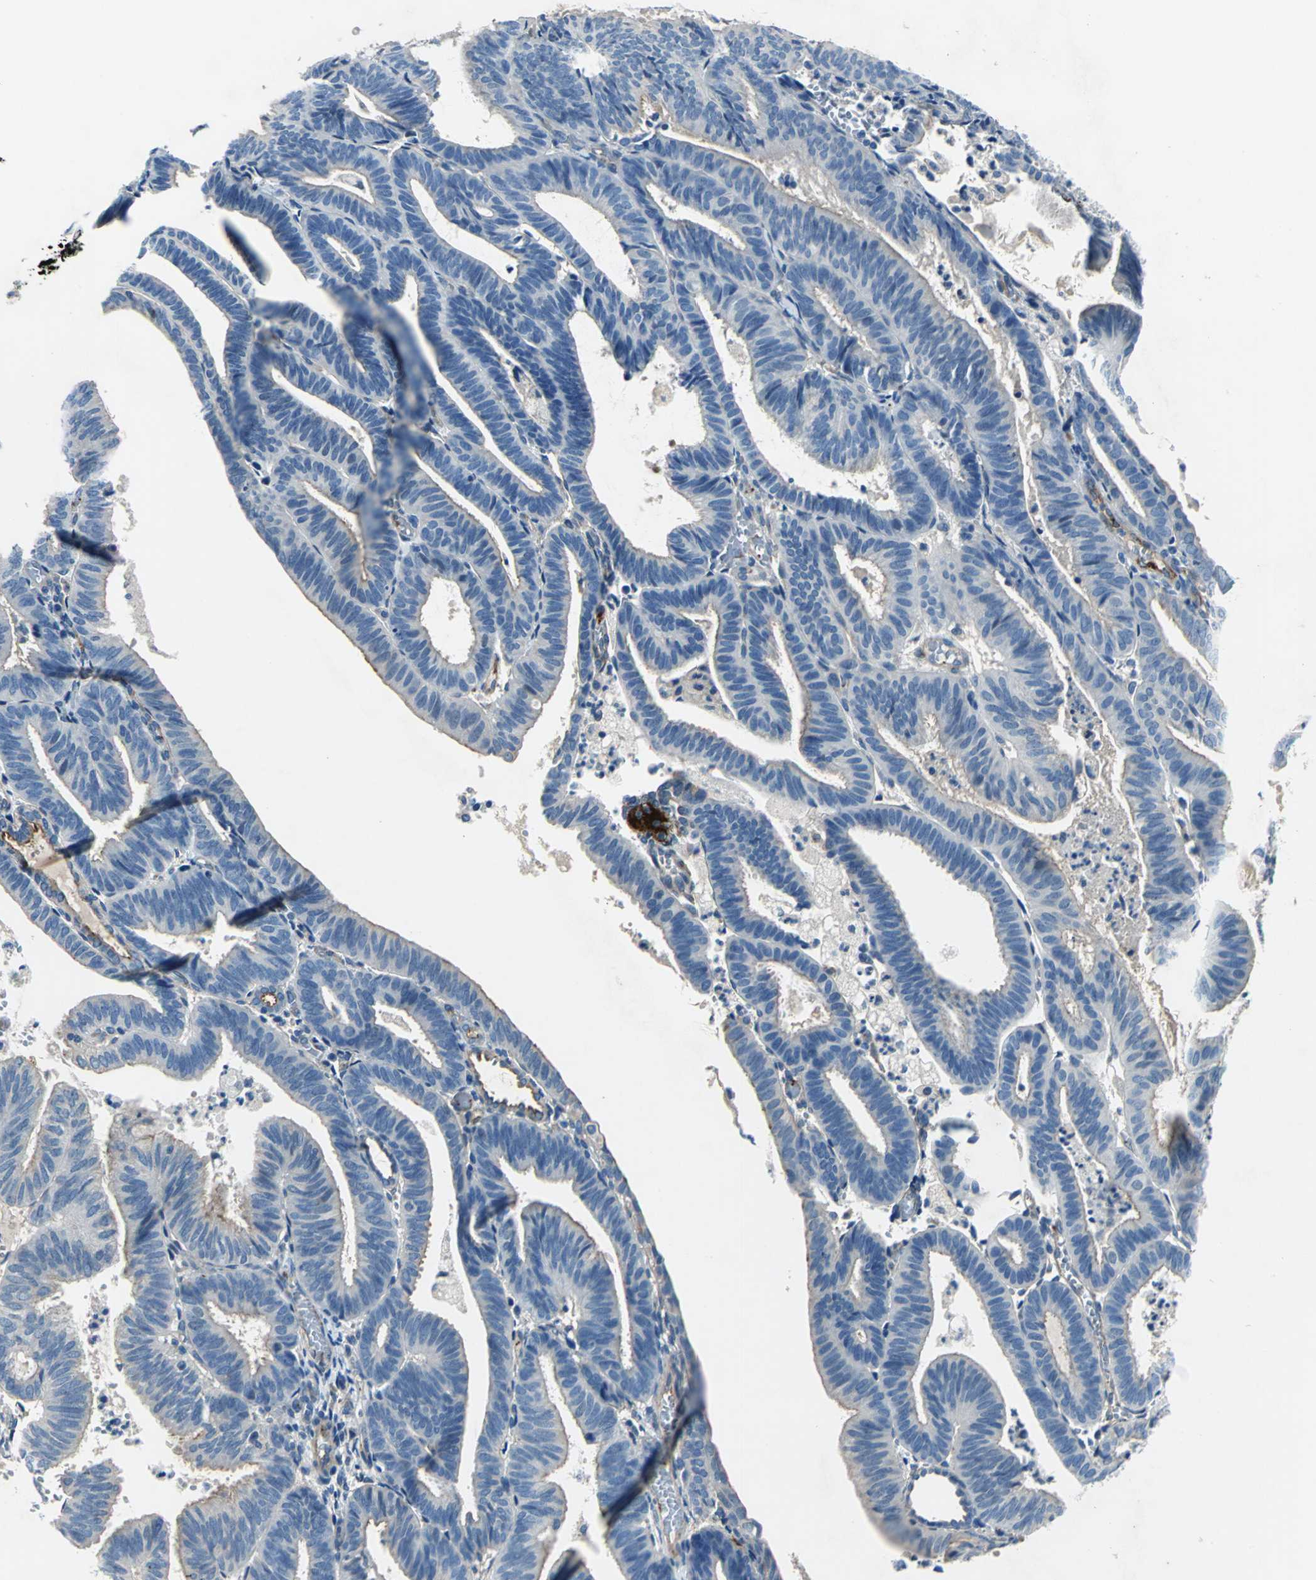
{"staining": {"intensity": "moderate", "quantity": "<25%", "location": "cytoplasmic/membranous"}, "tissue": "endometrial cancer", "cell_type": "Tumor cells", "image_type": "cancer", "snomed": [{"axis": "morphology", "description": "Adenocarcinoma, NOS"}, {"axis": "topography", "description": "Uterus"}], "caption": "Immunohistochemistry of adenocarcinoma (endometrial) displays low levels of moderate cytoplasmic/membranous positivity in about <25% of tumor cells.", "gene": "SELP", "patient": {"sex": "female", "age": 60}}